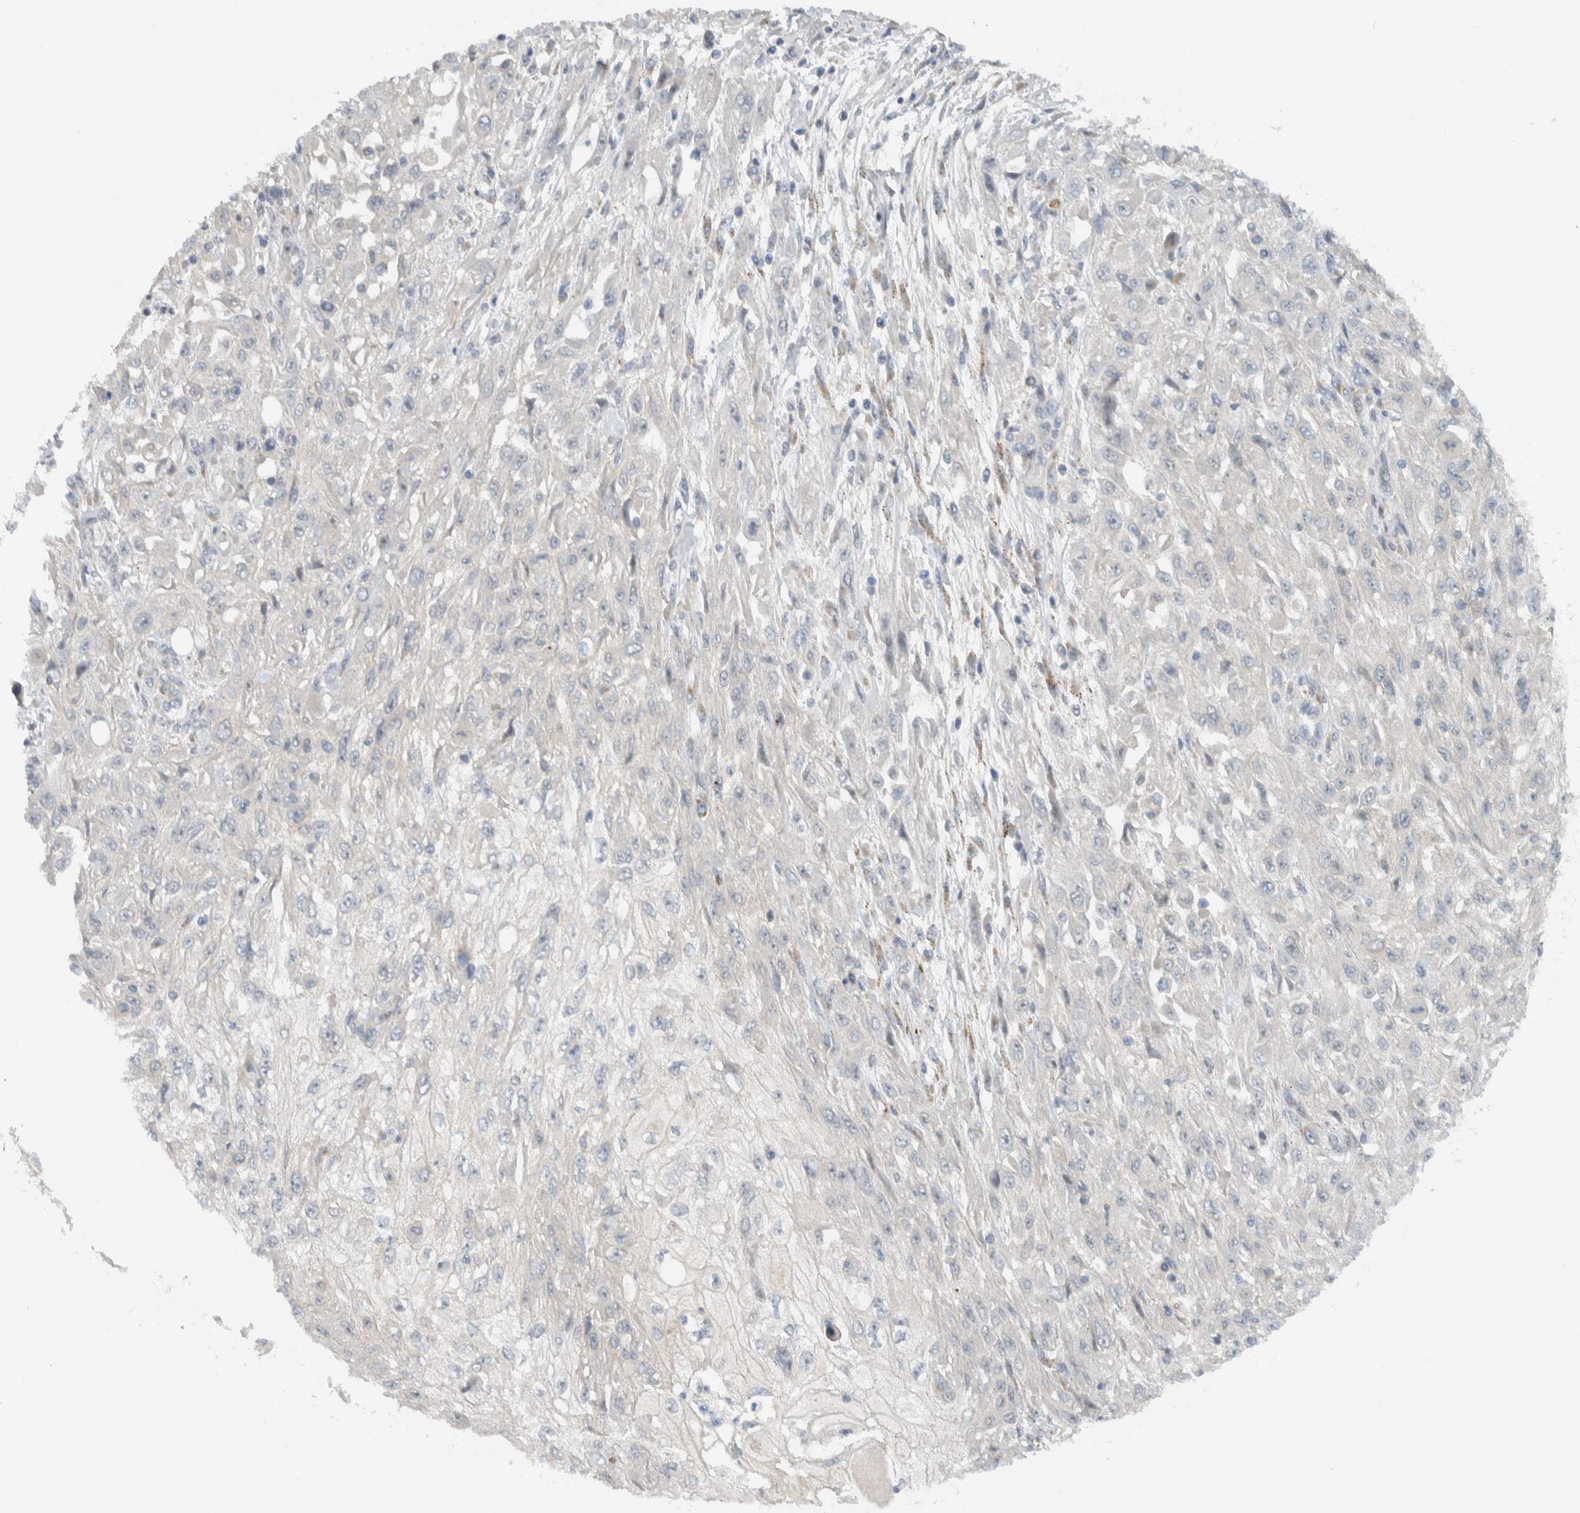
{"staining": {"intensity": "negative", "quantity": "none", "location": "none"}, "tissue": "skin cancer", "cell_type": "Tumor cells", "image_type": "cancer", "snomed": [{"axis": "morphology", "description": "Squamous cell carcinoma, NOS"}, {"axis": "morphology", "description": "Squamous cell carcinoma, metastatic, NOS"}, {"axis": "topography", "description": "Skin"}, {"axis": "topography", "description": "Lymph node"}], "caption": "Immunohistochemistry (IHC) of metastatic squamous cell carcinoma (skin) displays no staining in tumor cells. (Immunohistochemistry (IHC), brightfield microscopy, high magnification).", "gene": "MPRIP", "patient": {"sex": "male", "age": 75}}